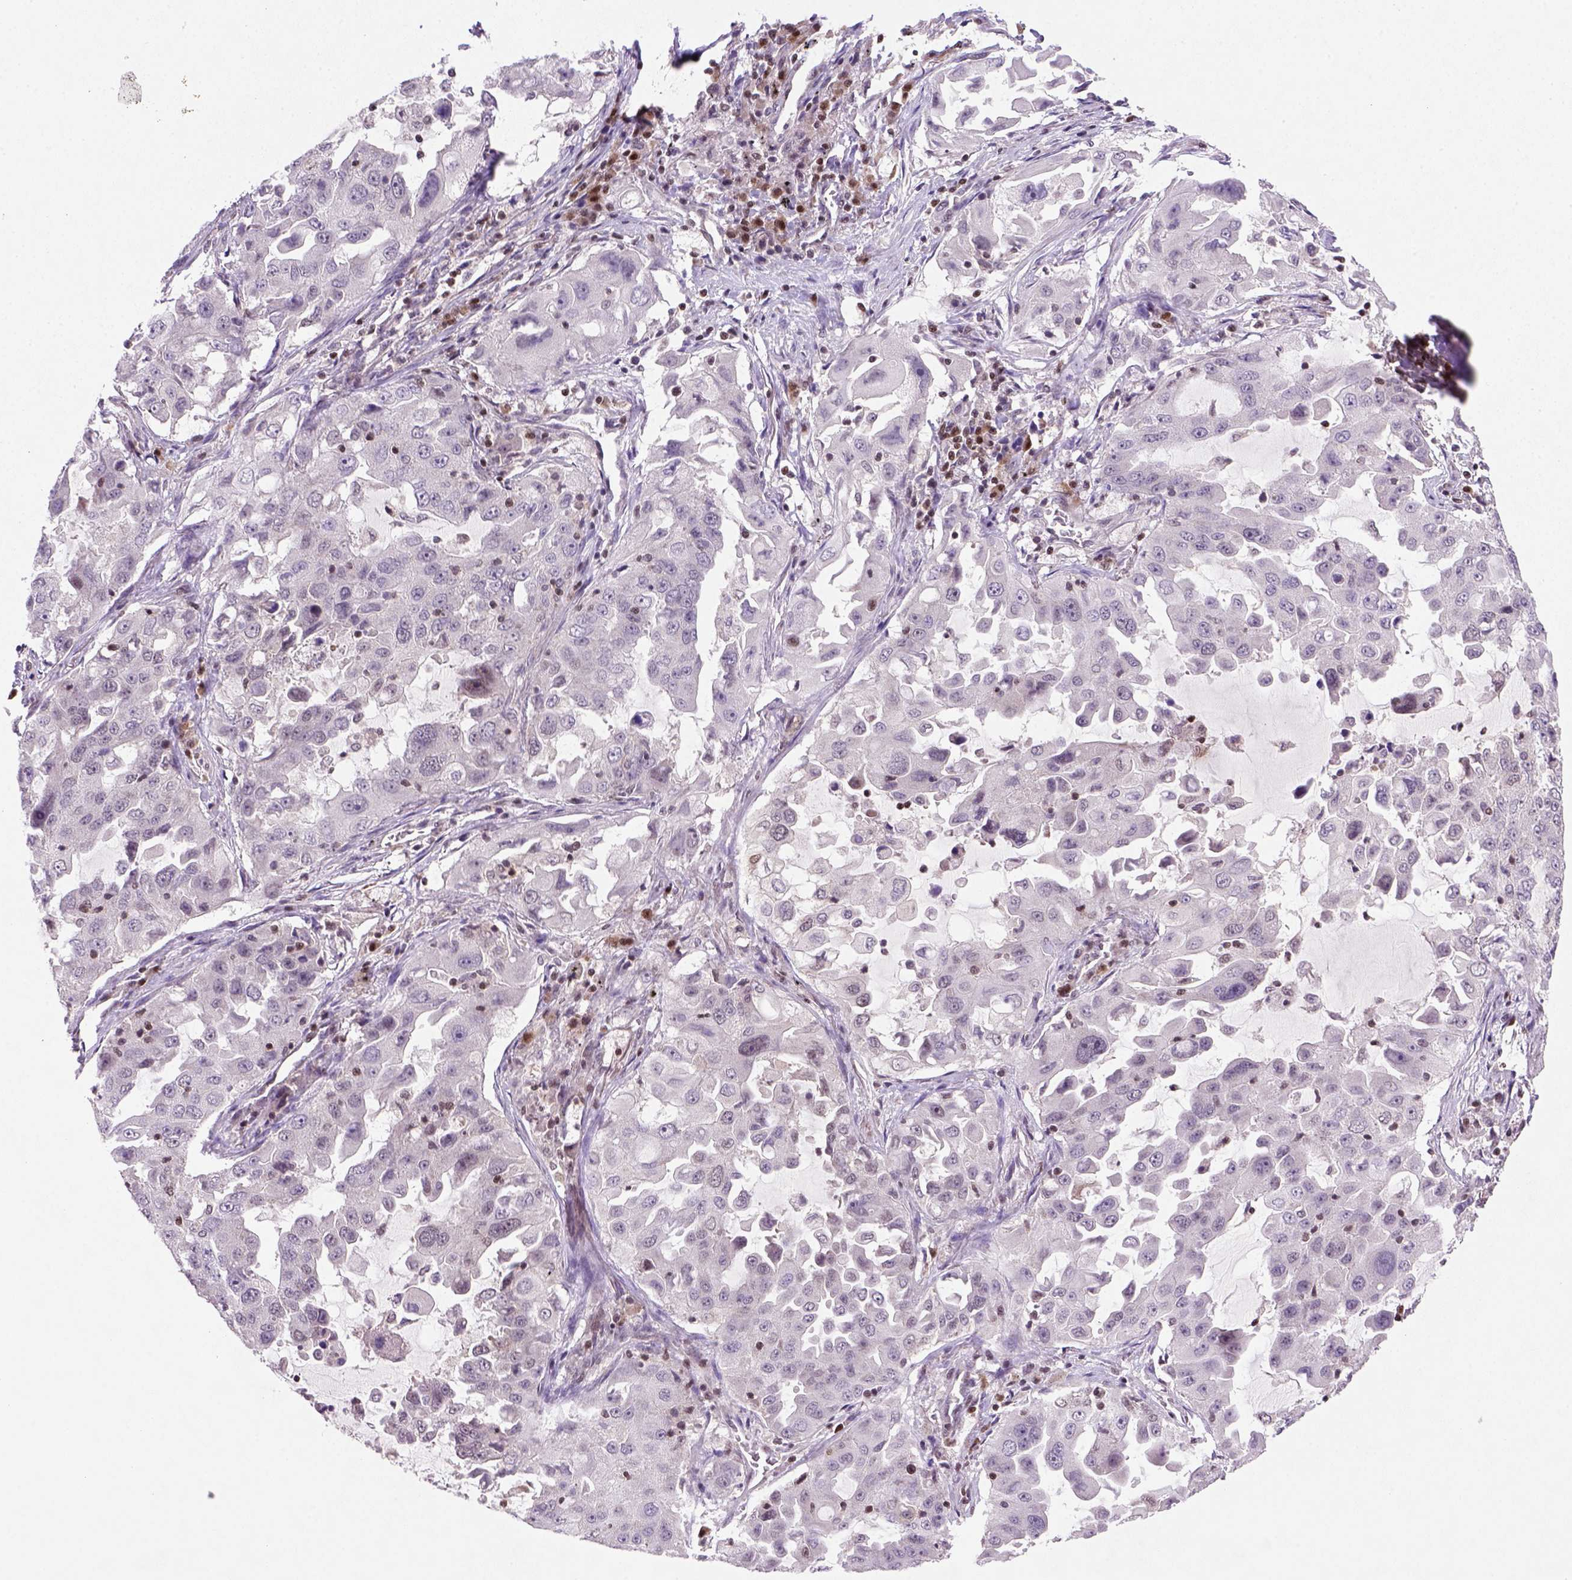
{"staining": {"intensity": "negative", "quantity": "none", "location": "none"}, "tissue": "lung cancer", "cell_type": "Tumor cells", "image_type": "cancer", "snomed": [{"axis": "morphology", "description": "Adenocarcinoma, NOS"}, {"axis": "topography", "description": "Lung"}], "caption": "DAB immunohistochemical staining of lung adenocarcinoma shows no significant positivity in tumor cells.", "gene": "MGMT", "patient": {"sex": "female", "age": 61}}